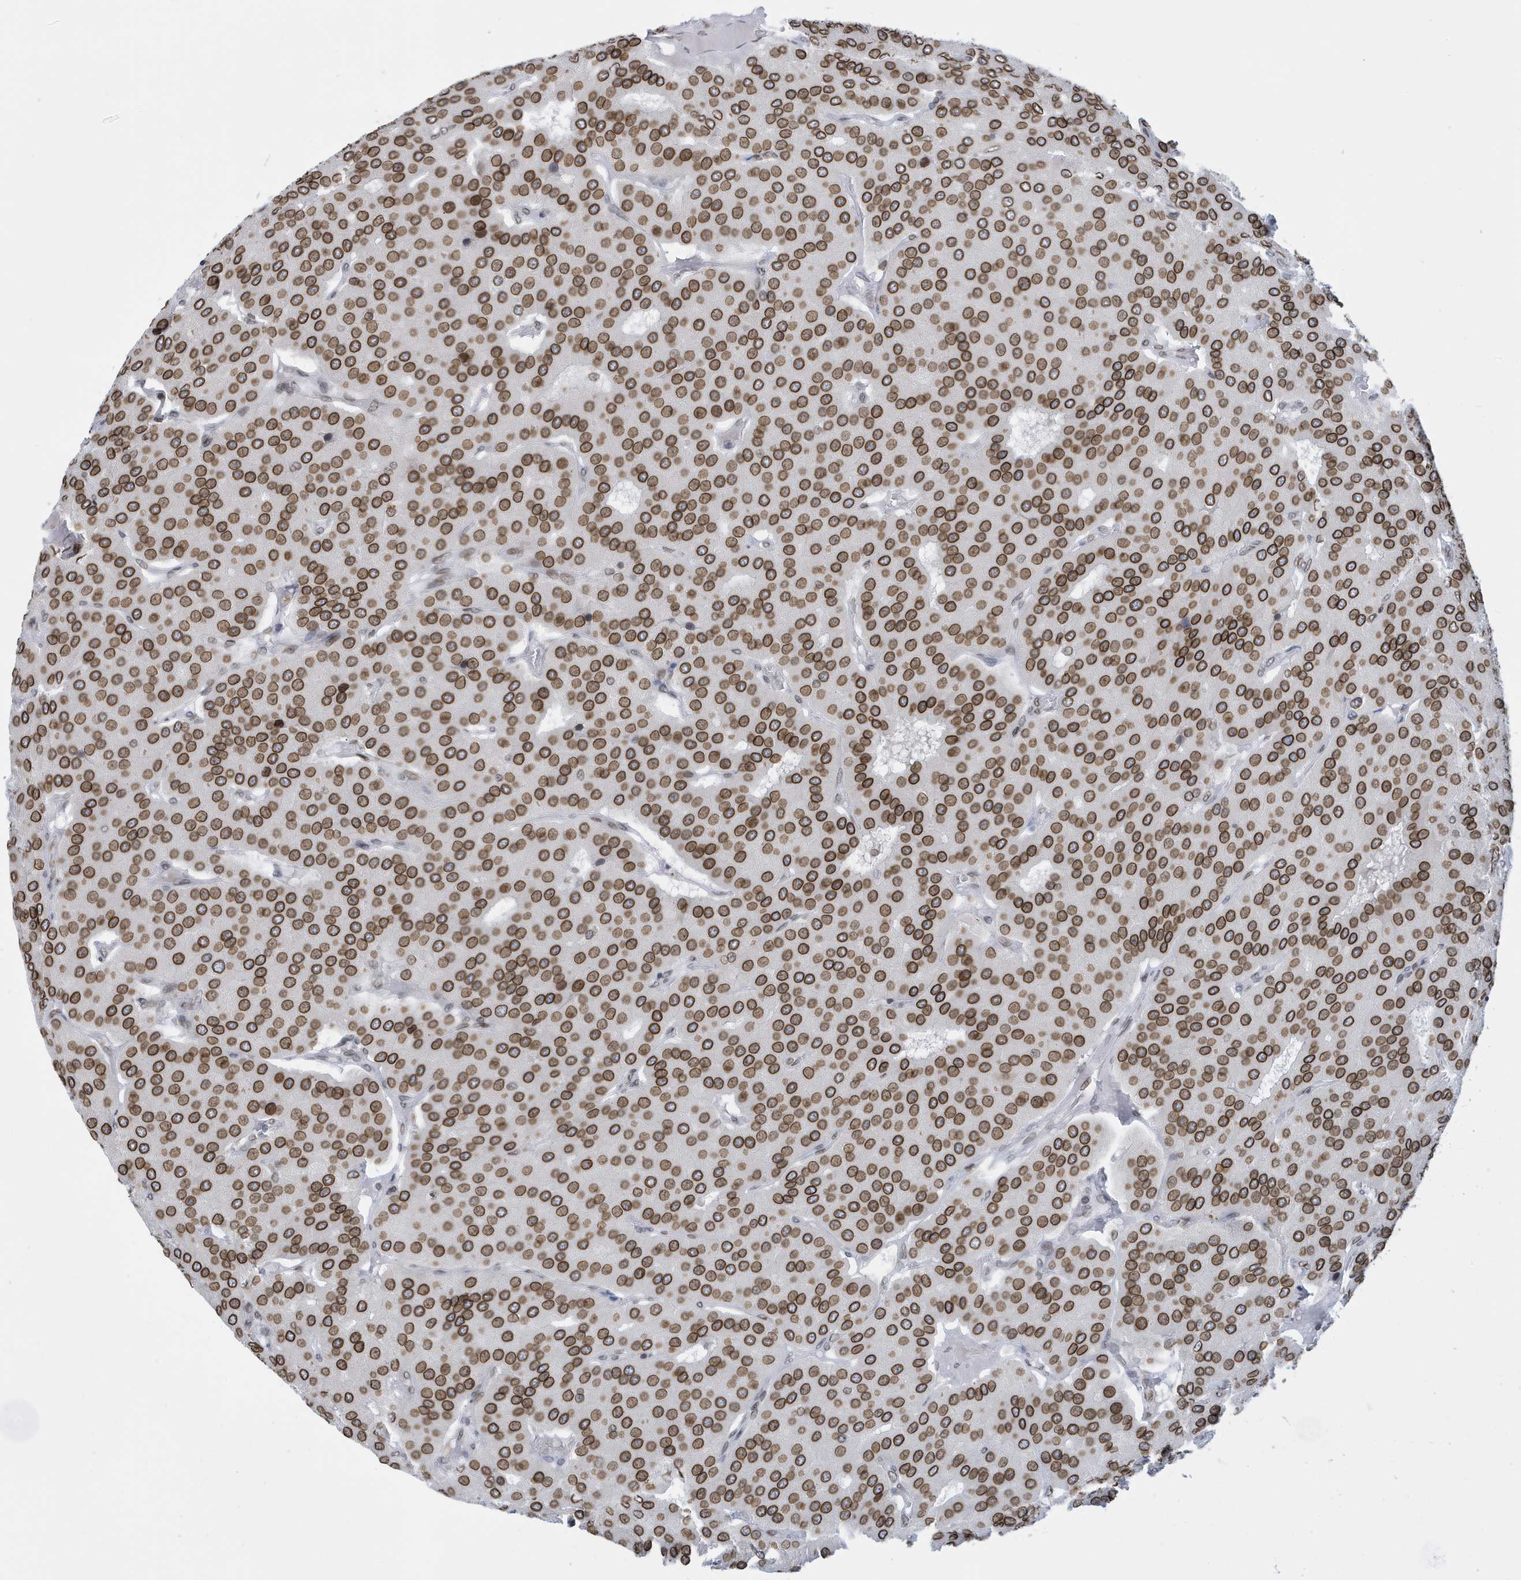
{"staining": {"intensity": "strong", "quantity": ">75%", "location": "cytoplasmic/membranous,nuclear"}, "tissue": "parathyroid gland", "cell_type": "Glandular cells", "image_type": "normal", "snomed": [{"axis": "morphology", "description": "Normal tissue, NOS"}, {"axis": "morphology", "description": "Adenoma, NOS"}, {"axis": "topography", "description": "Parathyroid gland"}], "caption": "IHC histopathology image of normal parathyroid gland: parathyroid gland stained using IHC shows high levels of strong protein expression localized specifically in the cytoplasmic/membranous,nuclear of glandular cells, appearing as a cytoplasmic/membranous,nuclear brown color.", "gene": "PCYT1A", "patient": {"sex": "female", "age": 86}}